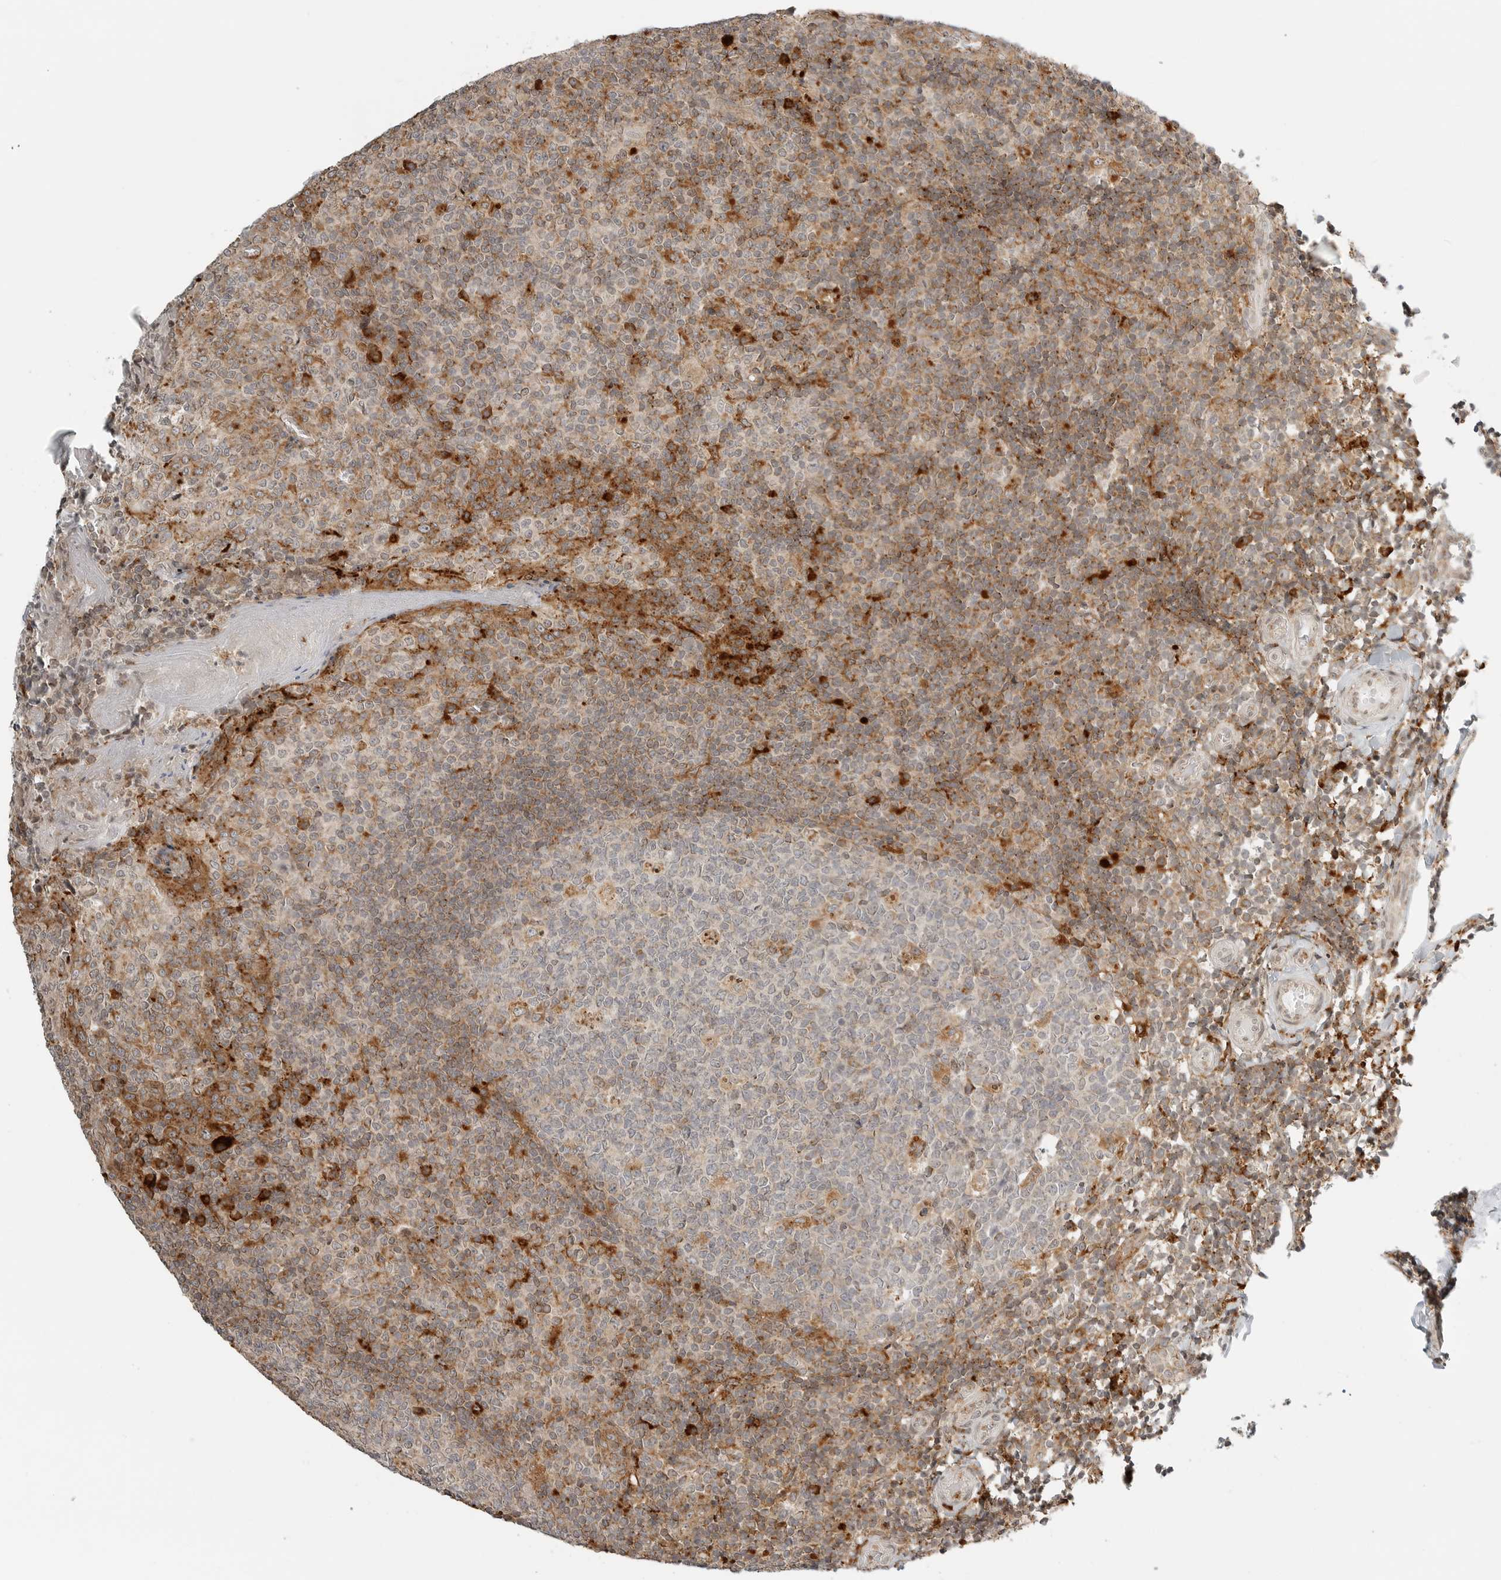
{"staining": {"intensity": "moderate", "quantity": "<25%", "location": "cytoplasmic/membranous"}, "tissue": "tonsil", "cell_type": "Germinal center cells", "image_type": "normal", "snomed": [{"axis": "morphology", "description": "Normal tissue, NOS"}, {"axis": "topography", "description": "Tonsil"}], "caption": "Immunohistochemistry (IHC) photomicrograph of unremarkable tonsil: human tonsil stained using IHC shows low levels of moderate protein expression localized specifically in the cytoplasmic/membranous of germinal center cells, appearing as a cytoplasmic/membranous brown color.", "gene": "IDUA", "patient": {"sex": "female", "age": 19}}